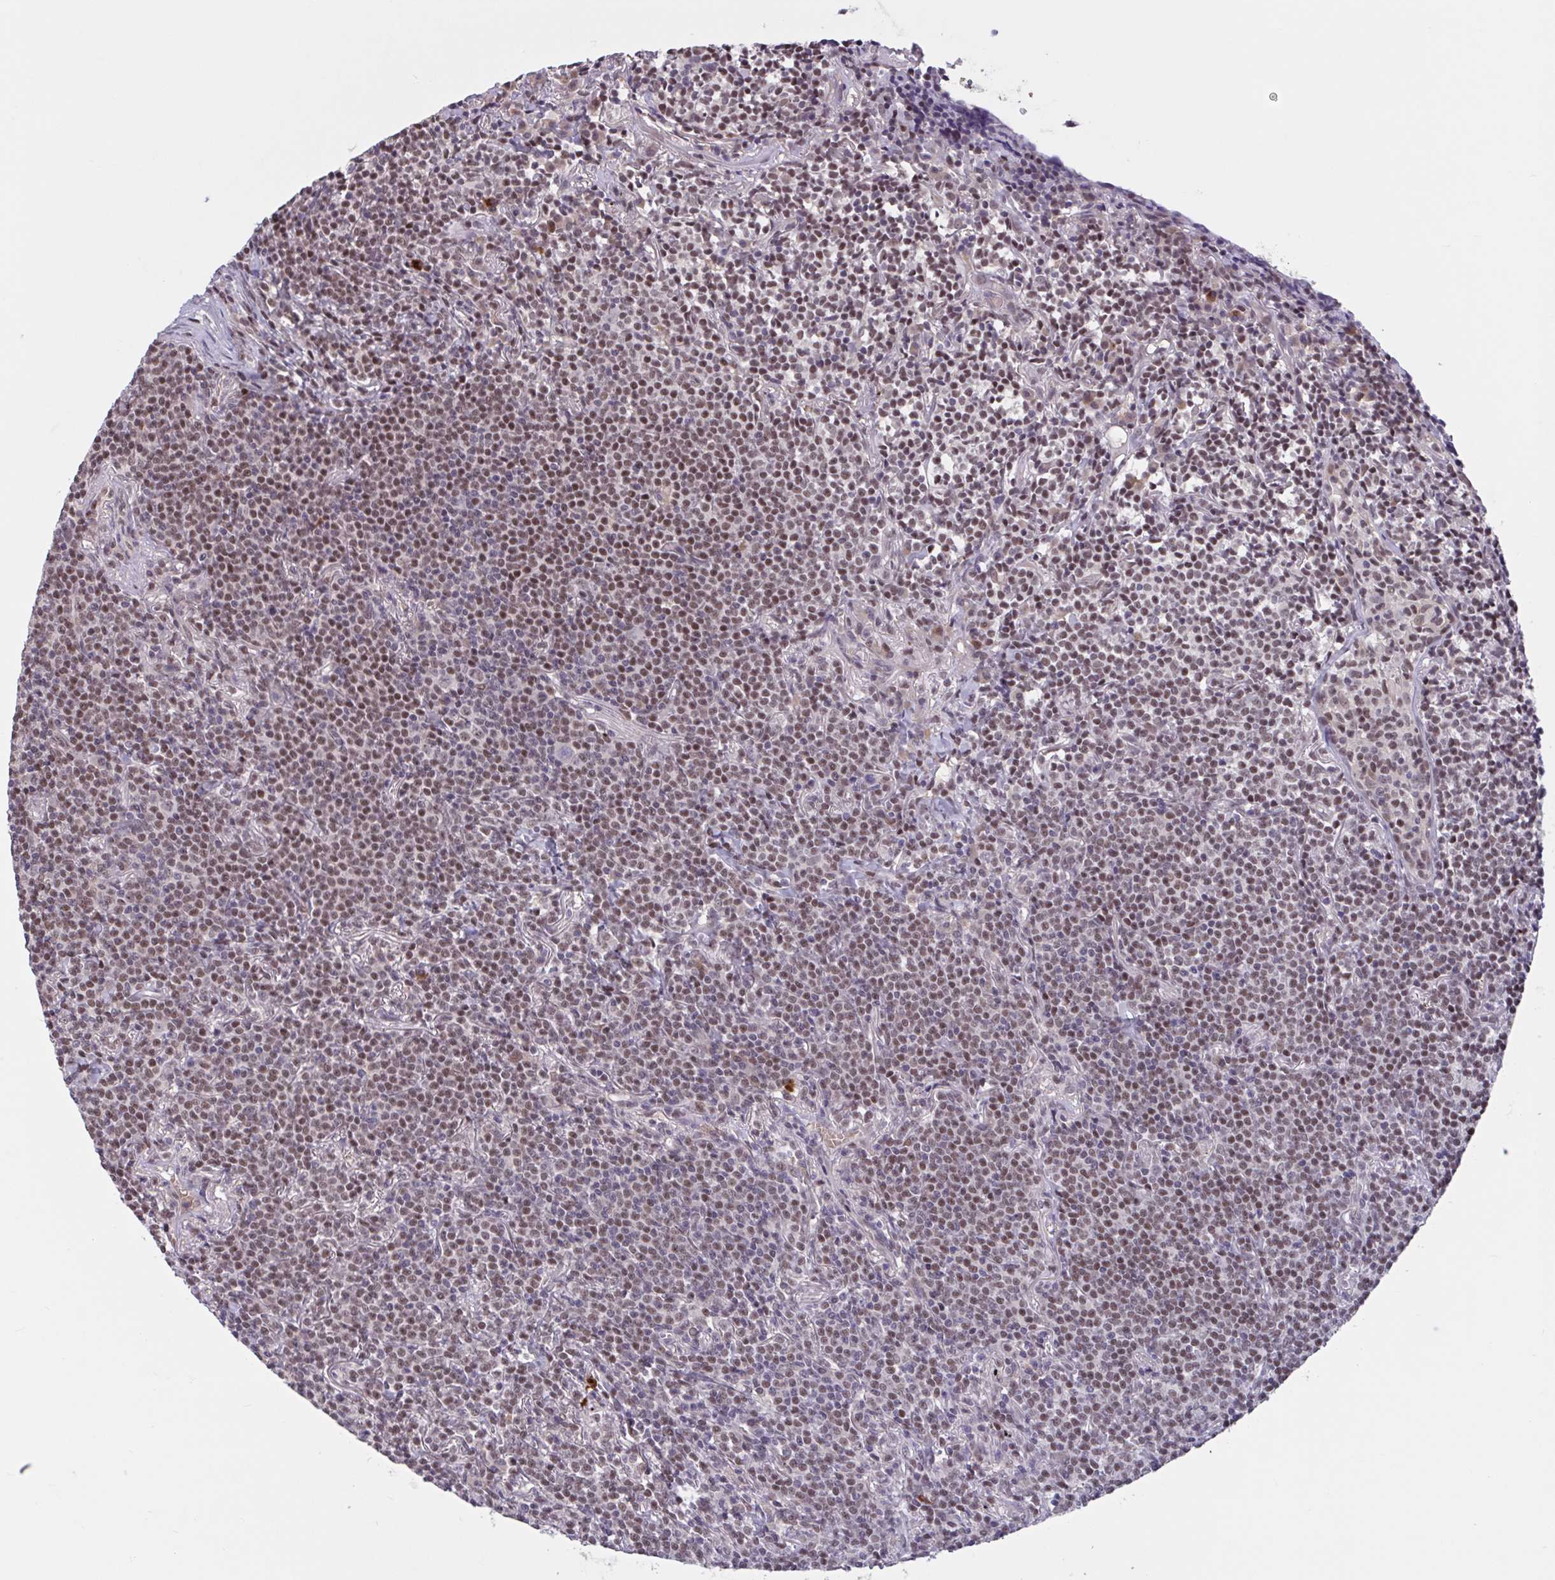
{"staining": {"intensity": "moderate", "quantity": ">75%", "location": "nuclear"}, "tissue": "lymphoma", "cell_type": "Tumor cells", "image_type": "cancer", "snomed": [{"axis": "morphology", "description": "Malignant lymphoma, non-Hodgkin's type, Low grade"}, {"axis": "topography", "description": "Lung"}], "caption": "Immunohistochemistry photomicrograph of neoplastic tissue: human malignant lymphoma, non-Hodgkin's type (low-grade) stained using immunohistochemistry (IHC) demonstrates medium levels of moderate protein expression localized specifically in the nuclear of tumor cells, appearing as a nuclear brown color.", "gene": "ZNF414", "patient": {"sex": "female", "age": 71}}